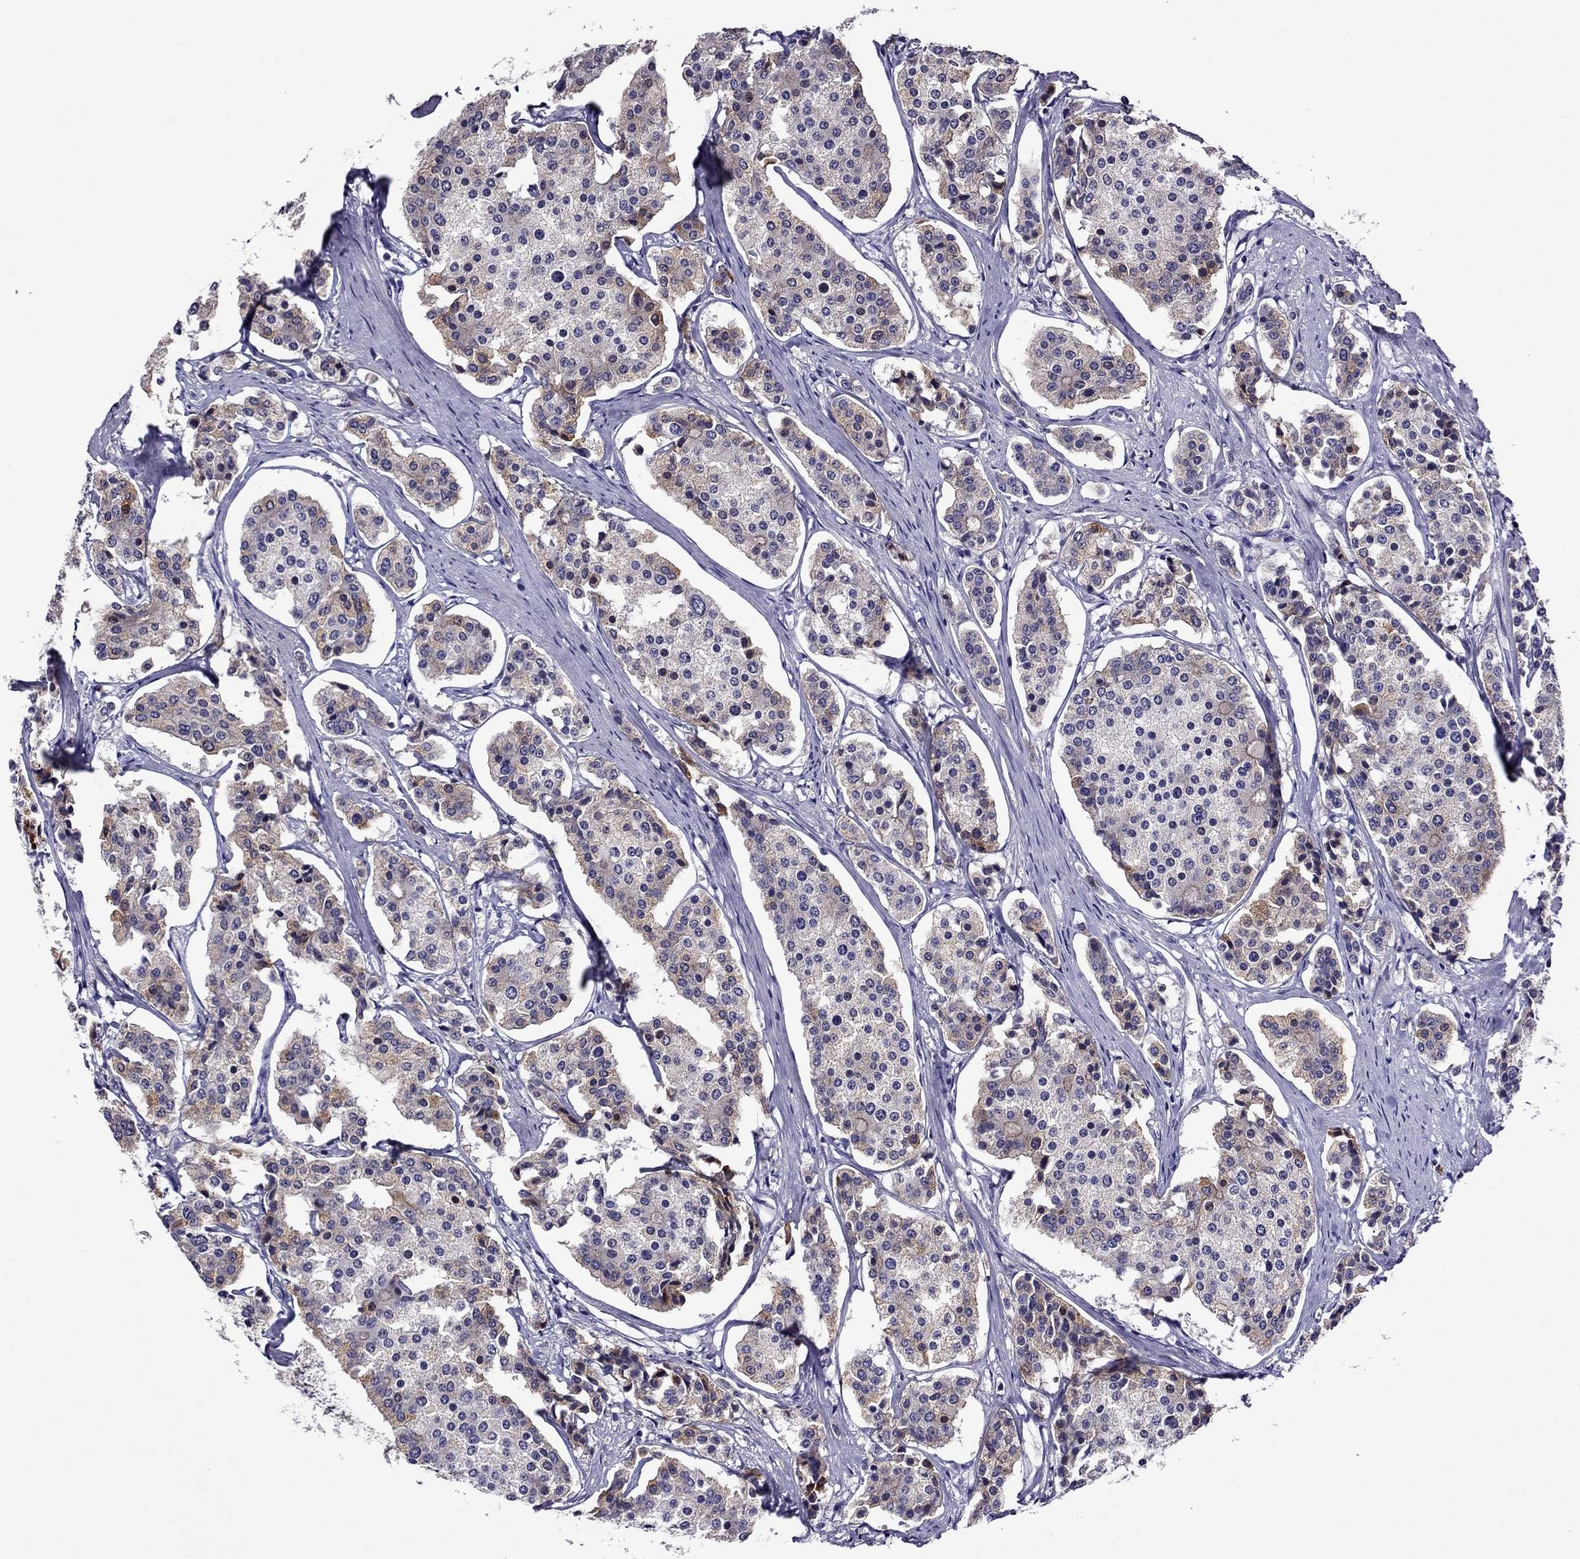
{"staining": {"intensity": "weak", "quantity": "<25%", "location": "cytoplasmic/membranous"}, "tissue": "carcinoid", "cell_type": "Tumor cells", "image_type": "cancer", "snomed": [{"axis": "morphology", "description": "Carcinoid, malignant, NOS"}, {"axis": "topography", "description": "Small intestine"}], "caption": "This is a histopathology image of immunohistochemistry (IHC) staining of carcinoid, which shows no expression in tumor cells.", "gene": "SPTBN4", "patient": {"sex": "female", "age": 65}}